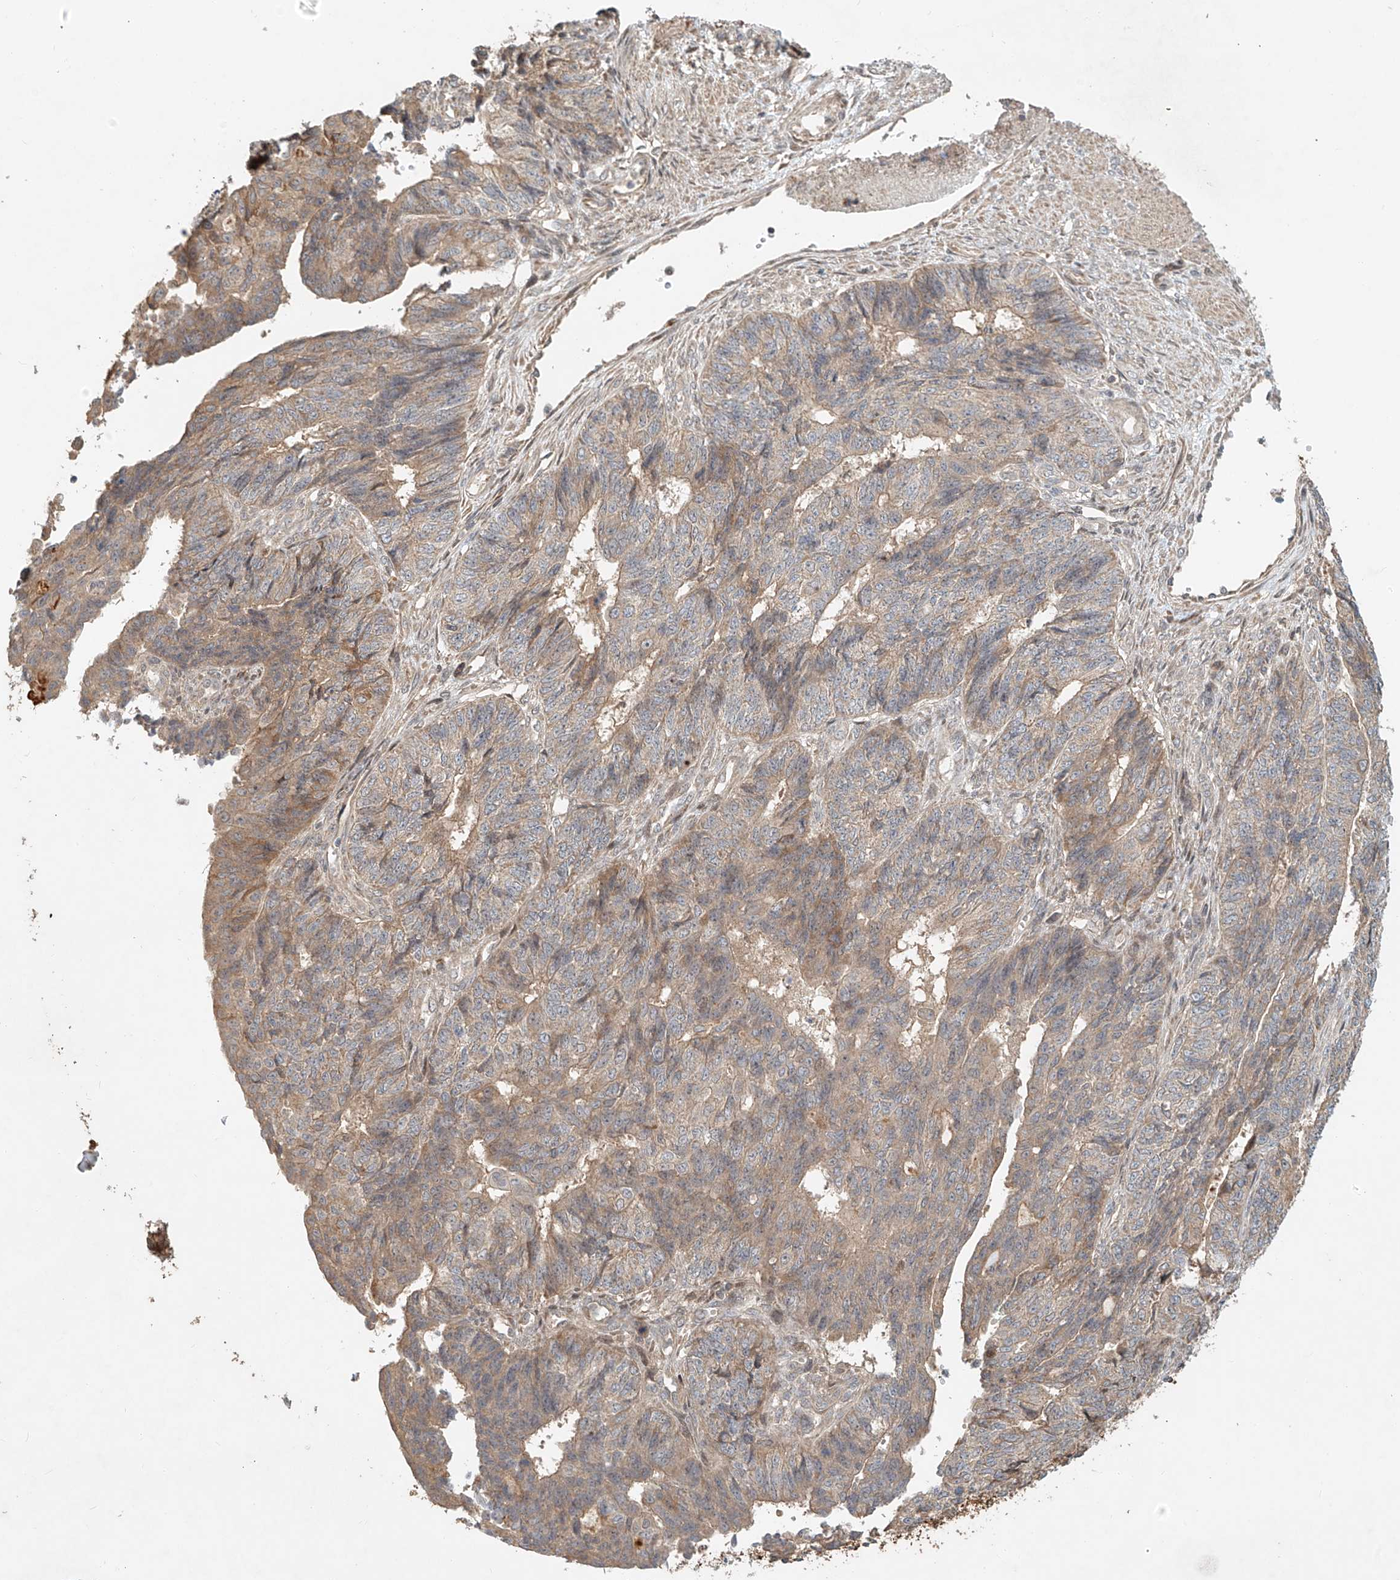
{"staining": {"intensity": "weak", "quantity": "25%-75%", "location": "cytoplasmic/membranous"}, "tissue": "endometrial cancer", "cell_type": "Tumor cells", "image_type": "cancer", "snomed": [{"axis": "morphology", "description": "Adenocarcinoma, NOS"}, {"axis": "topography", "description": "Endometrium"}], "caption": "Human adenocarcinoma (endometrial) stained with a protein marker exhibits weak staining in tumor cells.", "gene": "TMEM61", "patient": {"sex": "female", "age": 32}}